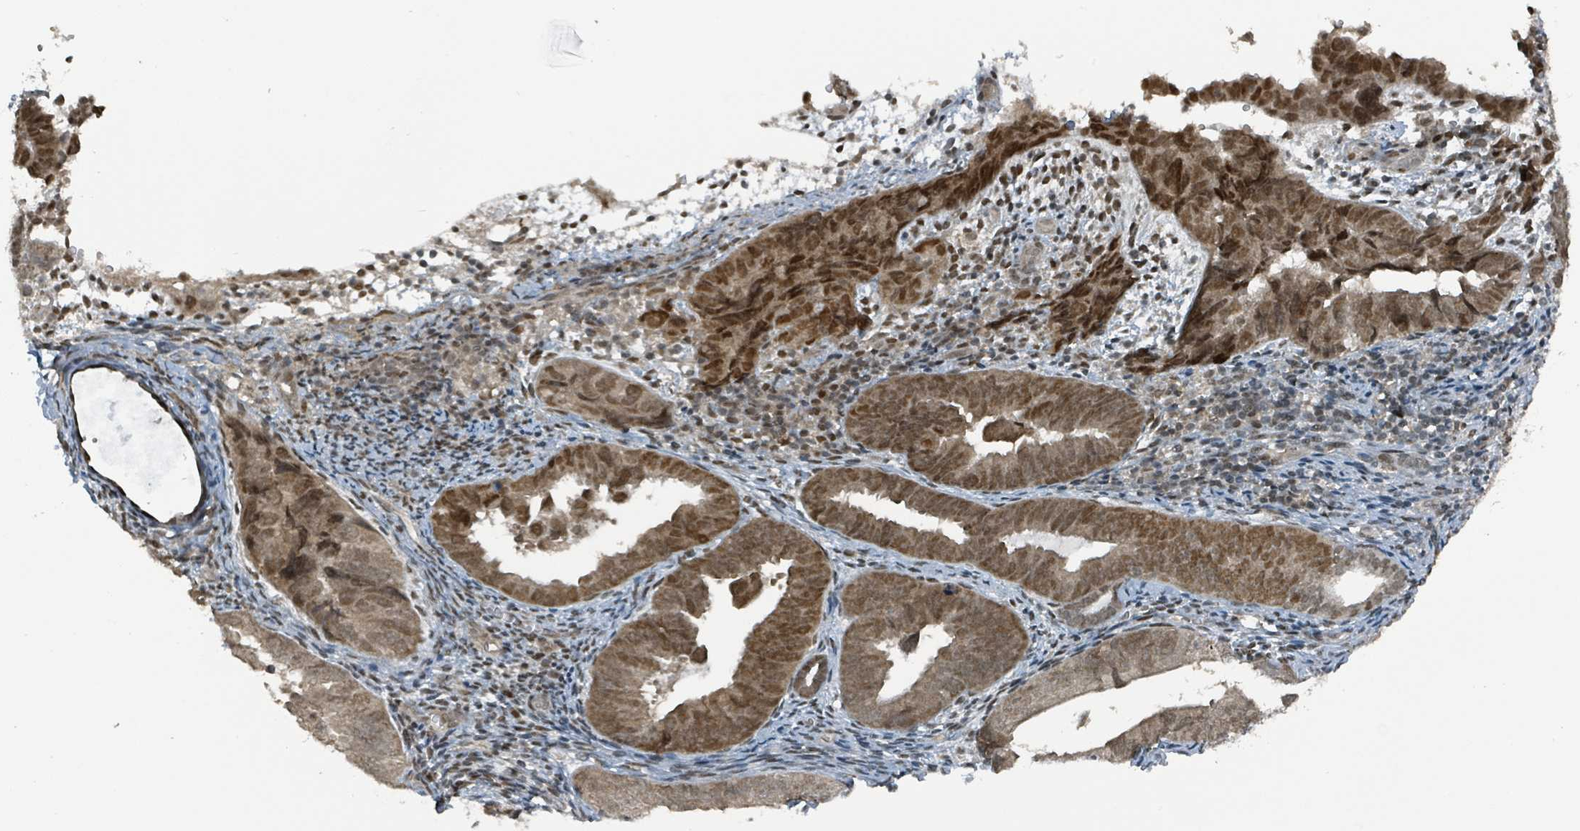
{"staining": {"intensity": "moderate", "quantity": ">75%", "location": "cytoplasmic/membranous,nuclear"}, "tissue": "endometrial cancer", "cell_type": "Tumor cells", "image_type": "cancer", "snomed": [{"axis": "morphology", "description": "Adenocarcinoma, NOS"}, {"axis": "topography", "description": "Endometrium"}], "caption": "A medium amount of moderate cytoplasmic/membranous and nuclear staining is present in about >75% of tumor cells in endometrial cancer tissue.", "gene": "PHIP", "patient": {"sex": "female", "age": 75}}